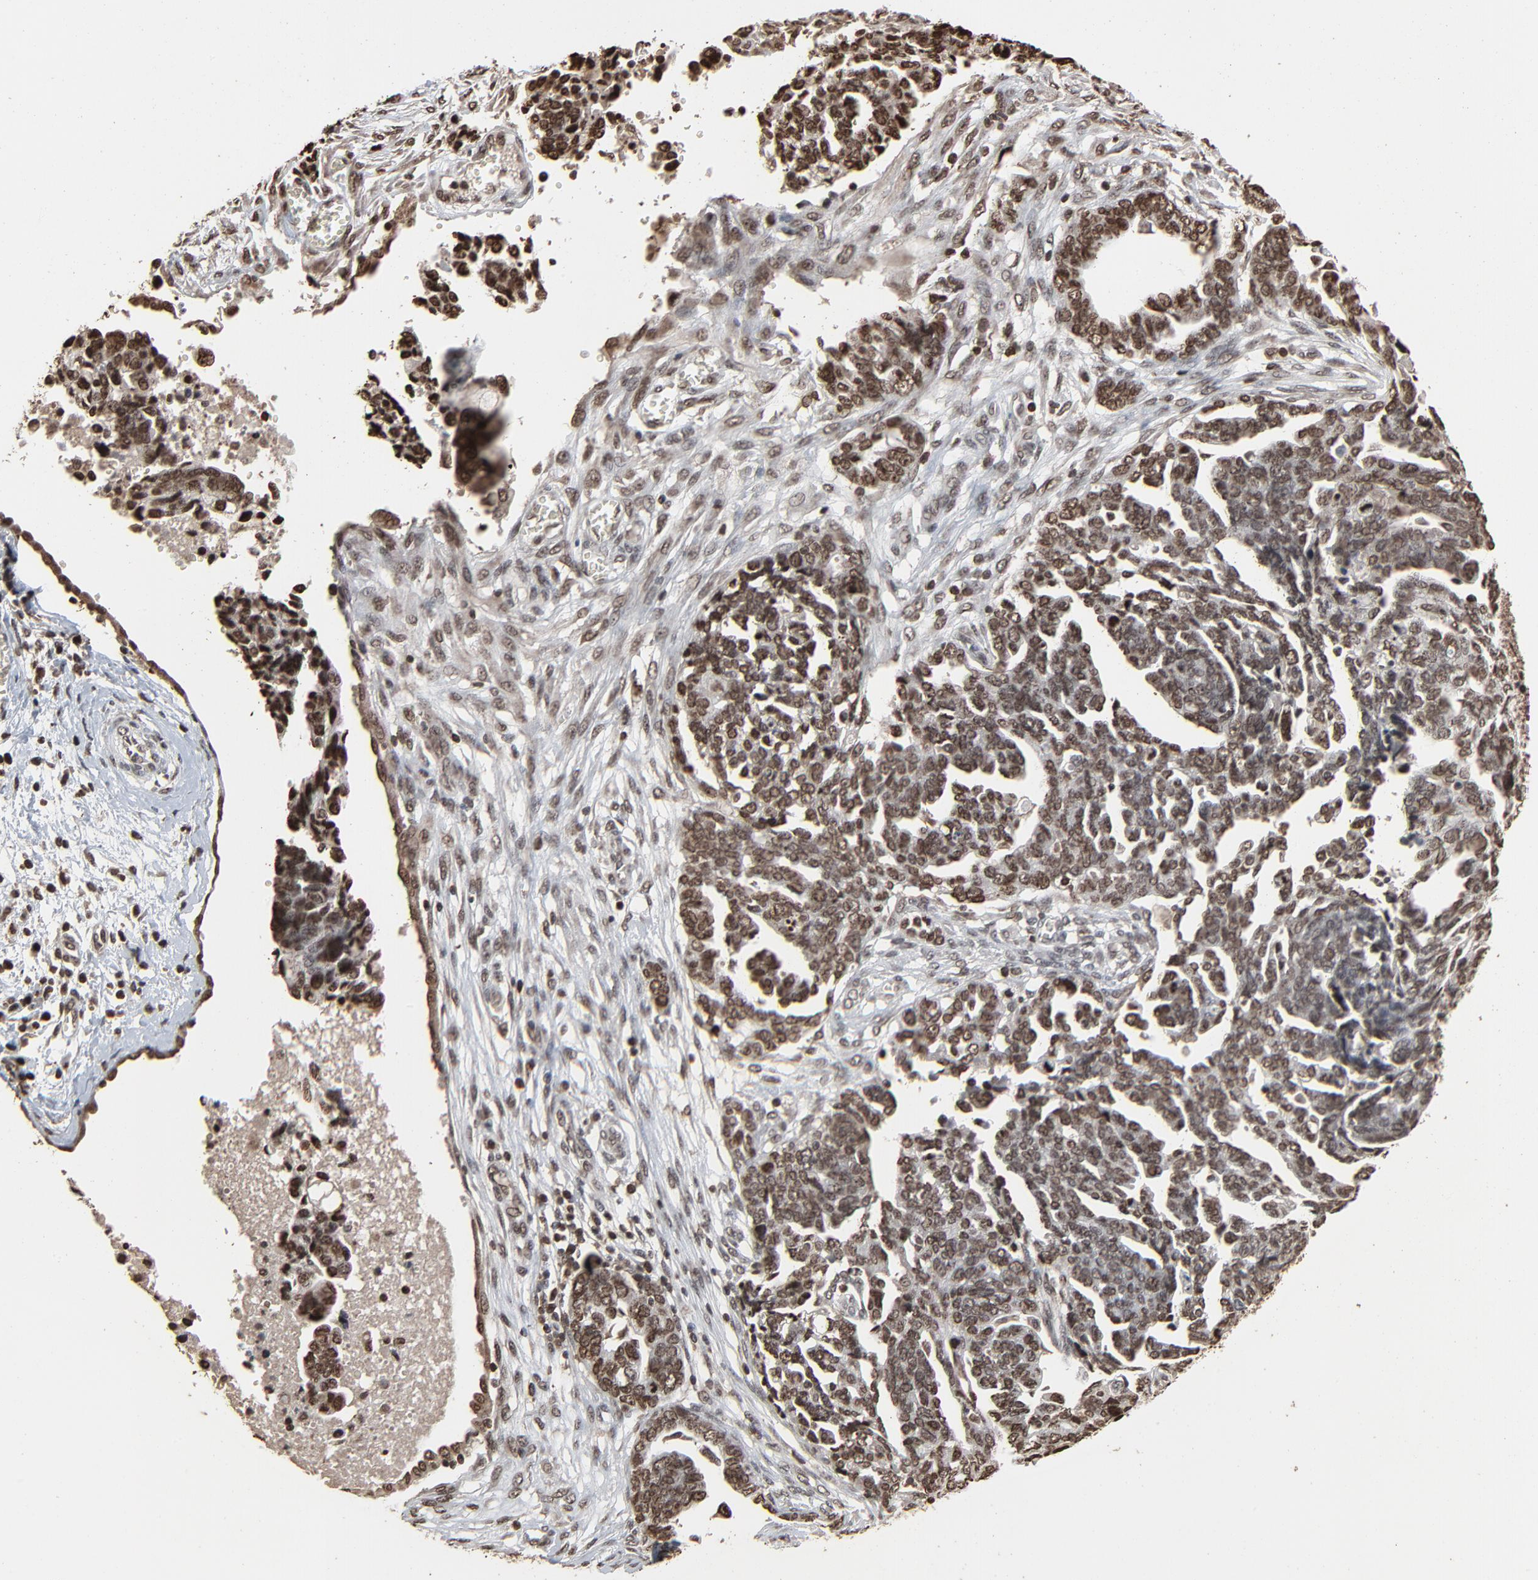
{"staining": {"intensity": "strong", "quantity": ">75%", "location": "nuclear"}, "tissue": "ovarian cancer", "cell_type": "Tumor cells", "image_type": "cancer", "snomed": [{"axis": "morphology", "description": "Normal tissue, NOS"}, {"axis": "morphology", "description": "Cystadenocarcinoma, serous, NOS"}, {"axis": "topography", "description": "Fallopian tube"}, {"axis": "topography", "description": "Ovary"}], "caption": "Human serous cystadenocarcinoma (ovarian) stained for a protein (brown) reveals strong nuclear positive expression in about >75% of tumor cells.", "gene": "RPS6KA3", "patient": {"sex": "female", "age": 56}}